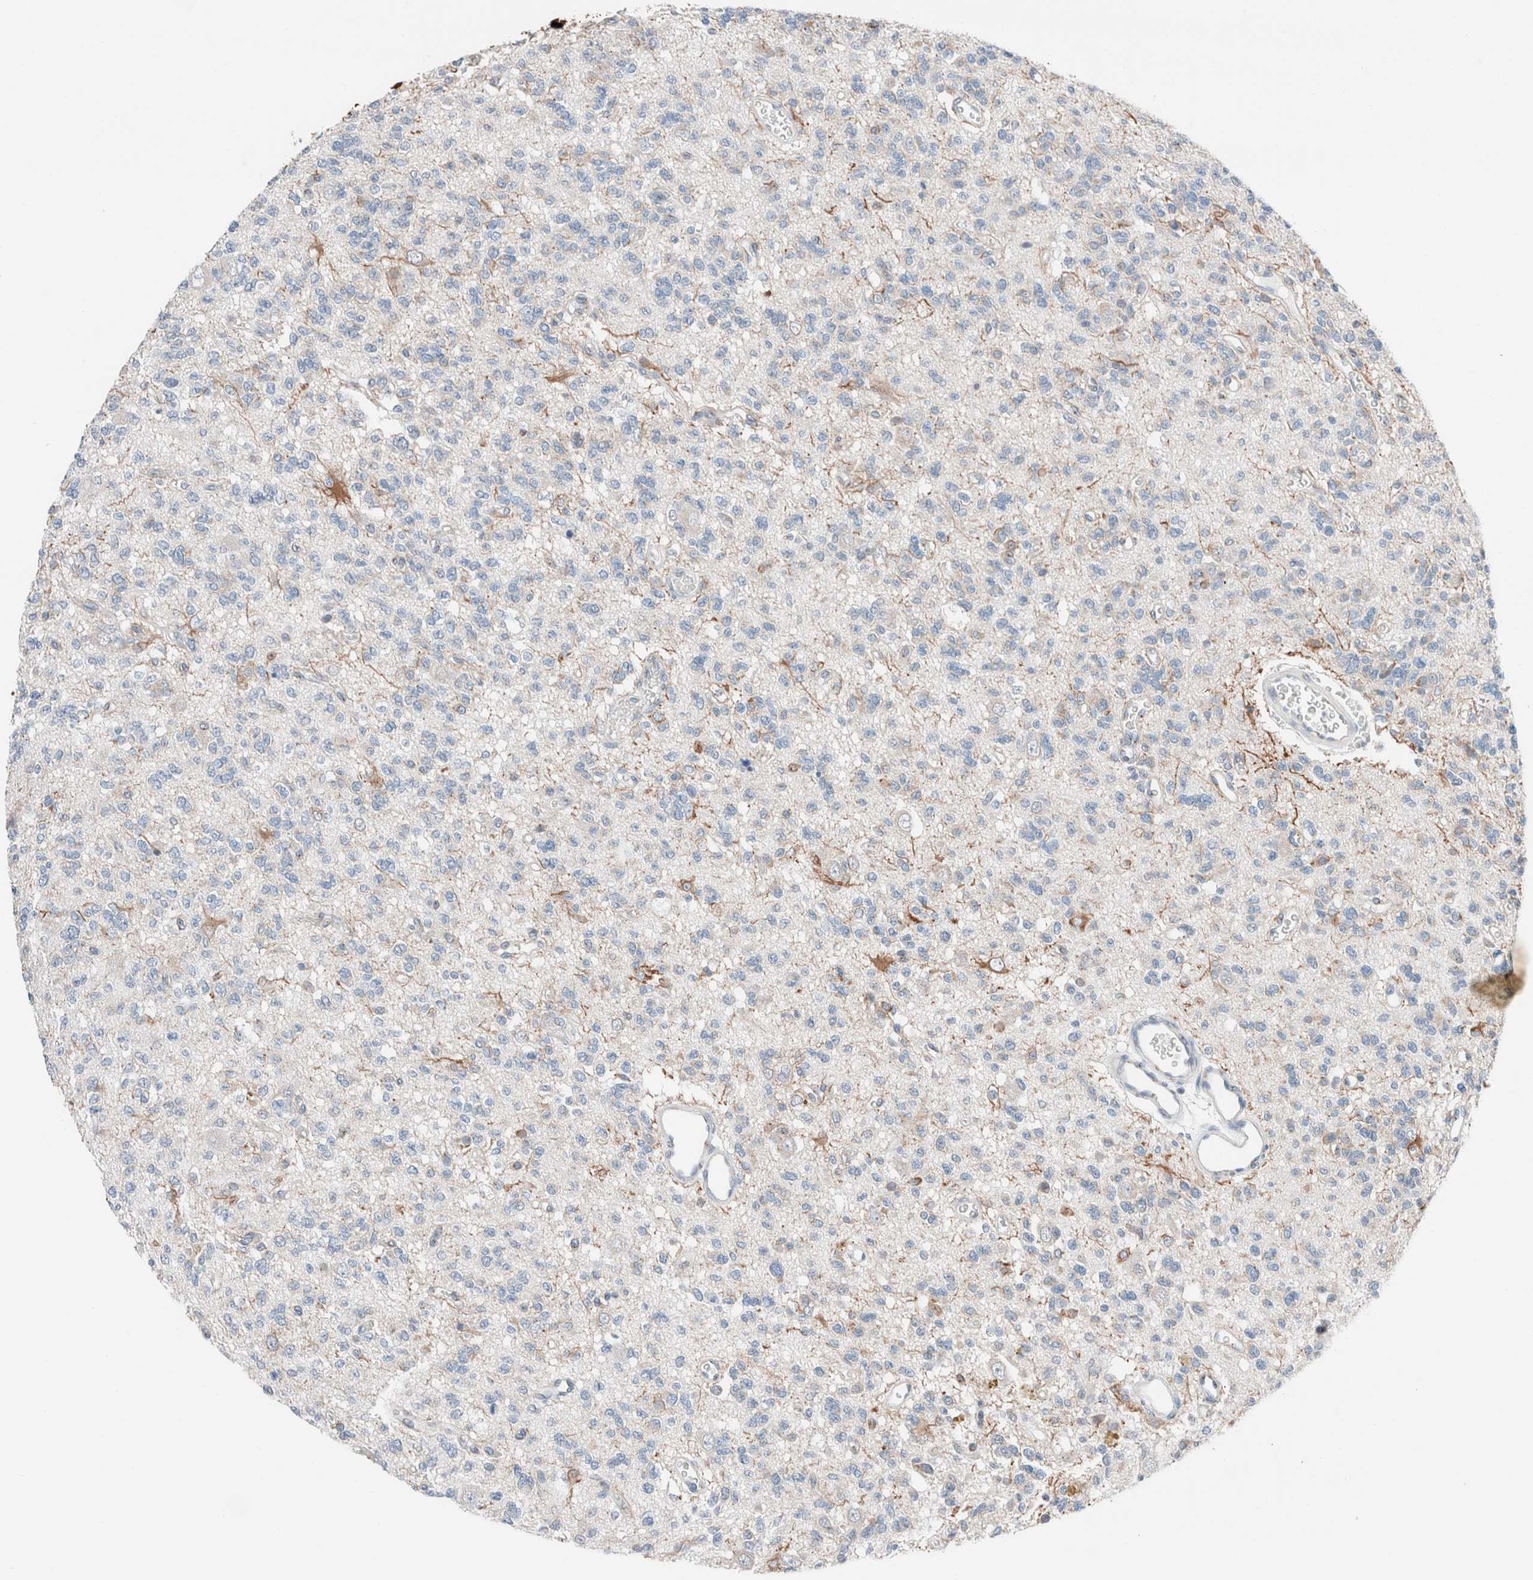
{"staining": {"intensity": "negative", "quantity": "none", "location": "none"}, "tissue": "glioma", "cell_type": "Tumor cells", "image_type": "cancer", "snomed": [{"axis": "morphology", "description": "Glioma, malignant, Low grade"}, {"axis": "topography", "description": "Brain"}], "caption": "High magnification brightfield microscopy of low-grade glioma (malignant) stained with DAB (3,3'-diaminobenzidine) (brown) and counterstained with hematoxylin (blue): tumor cells show no significant staining.", "gene": "CASC3", "patient": {"sex": "male", "age": 38}}